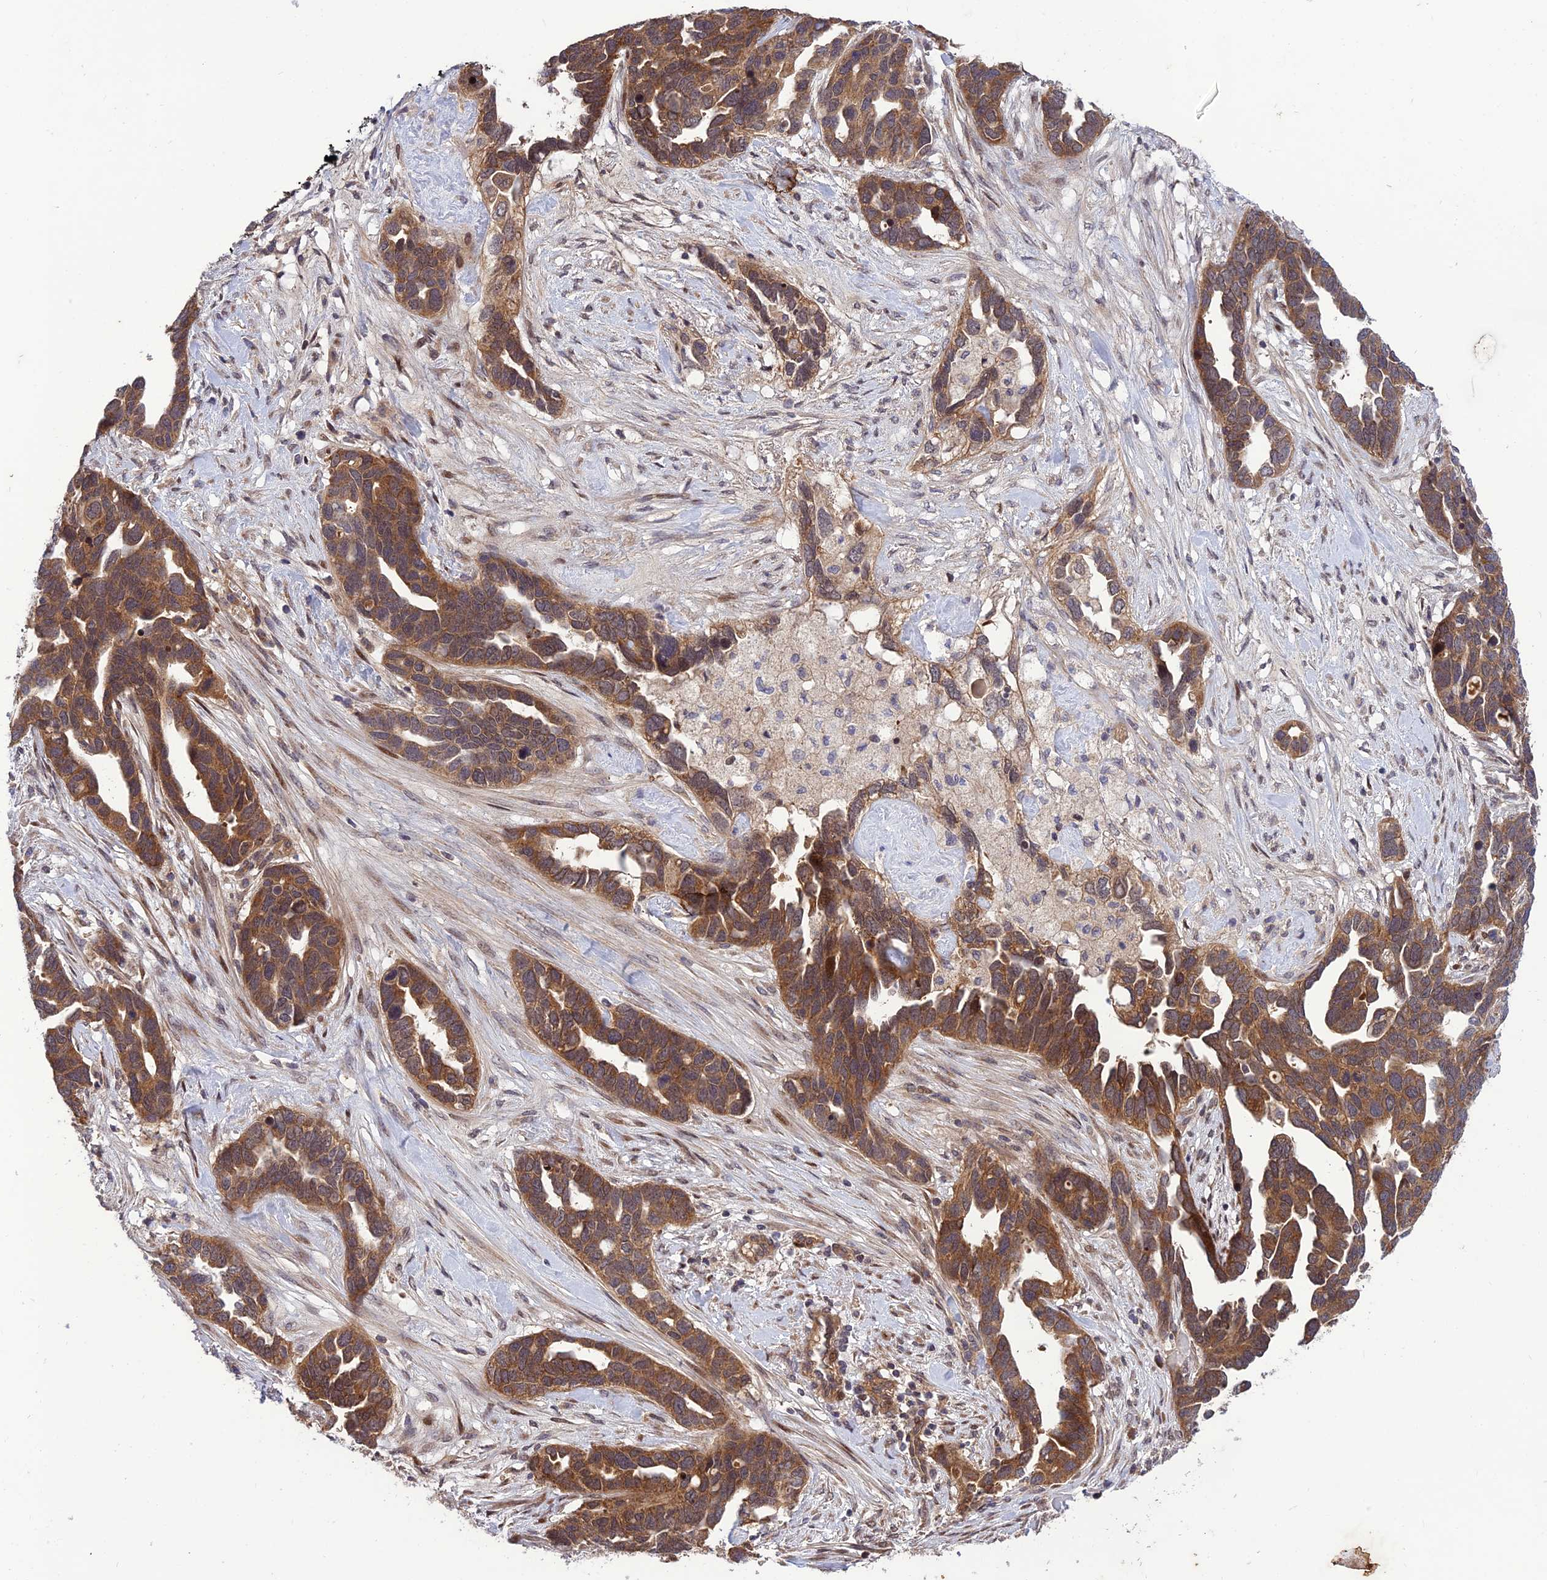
{"staining": {"intensity": "moderate", "quantity": ">75%", "location": "cytoplasmic/membranous"}, "tissue": "ovarian cancer", "cell_type": "Tumor cells", "image_type": "cancer", "snomed": [{"axis": "morphology", "description": "Cystadenocarcinoma, serous, NOS"}, {"axis": "topography", "description": "Ovary"}], "caption": "This micrograph reveals ovarian cancer stained with immunohistochemistry to label a protein in brown. The cytoplasmic/membranous of tumor cells show moderate positivity for the protein. Nuclei are counter-stained blue.", "gene": "PLEKHG2", "patient": {"sex": "female", "age": 54}}